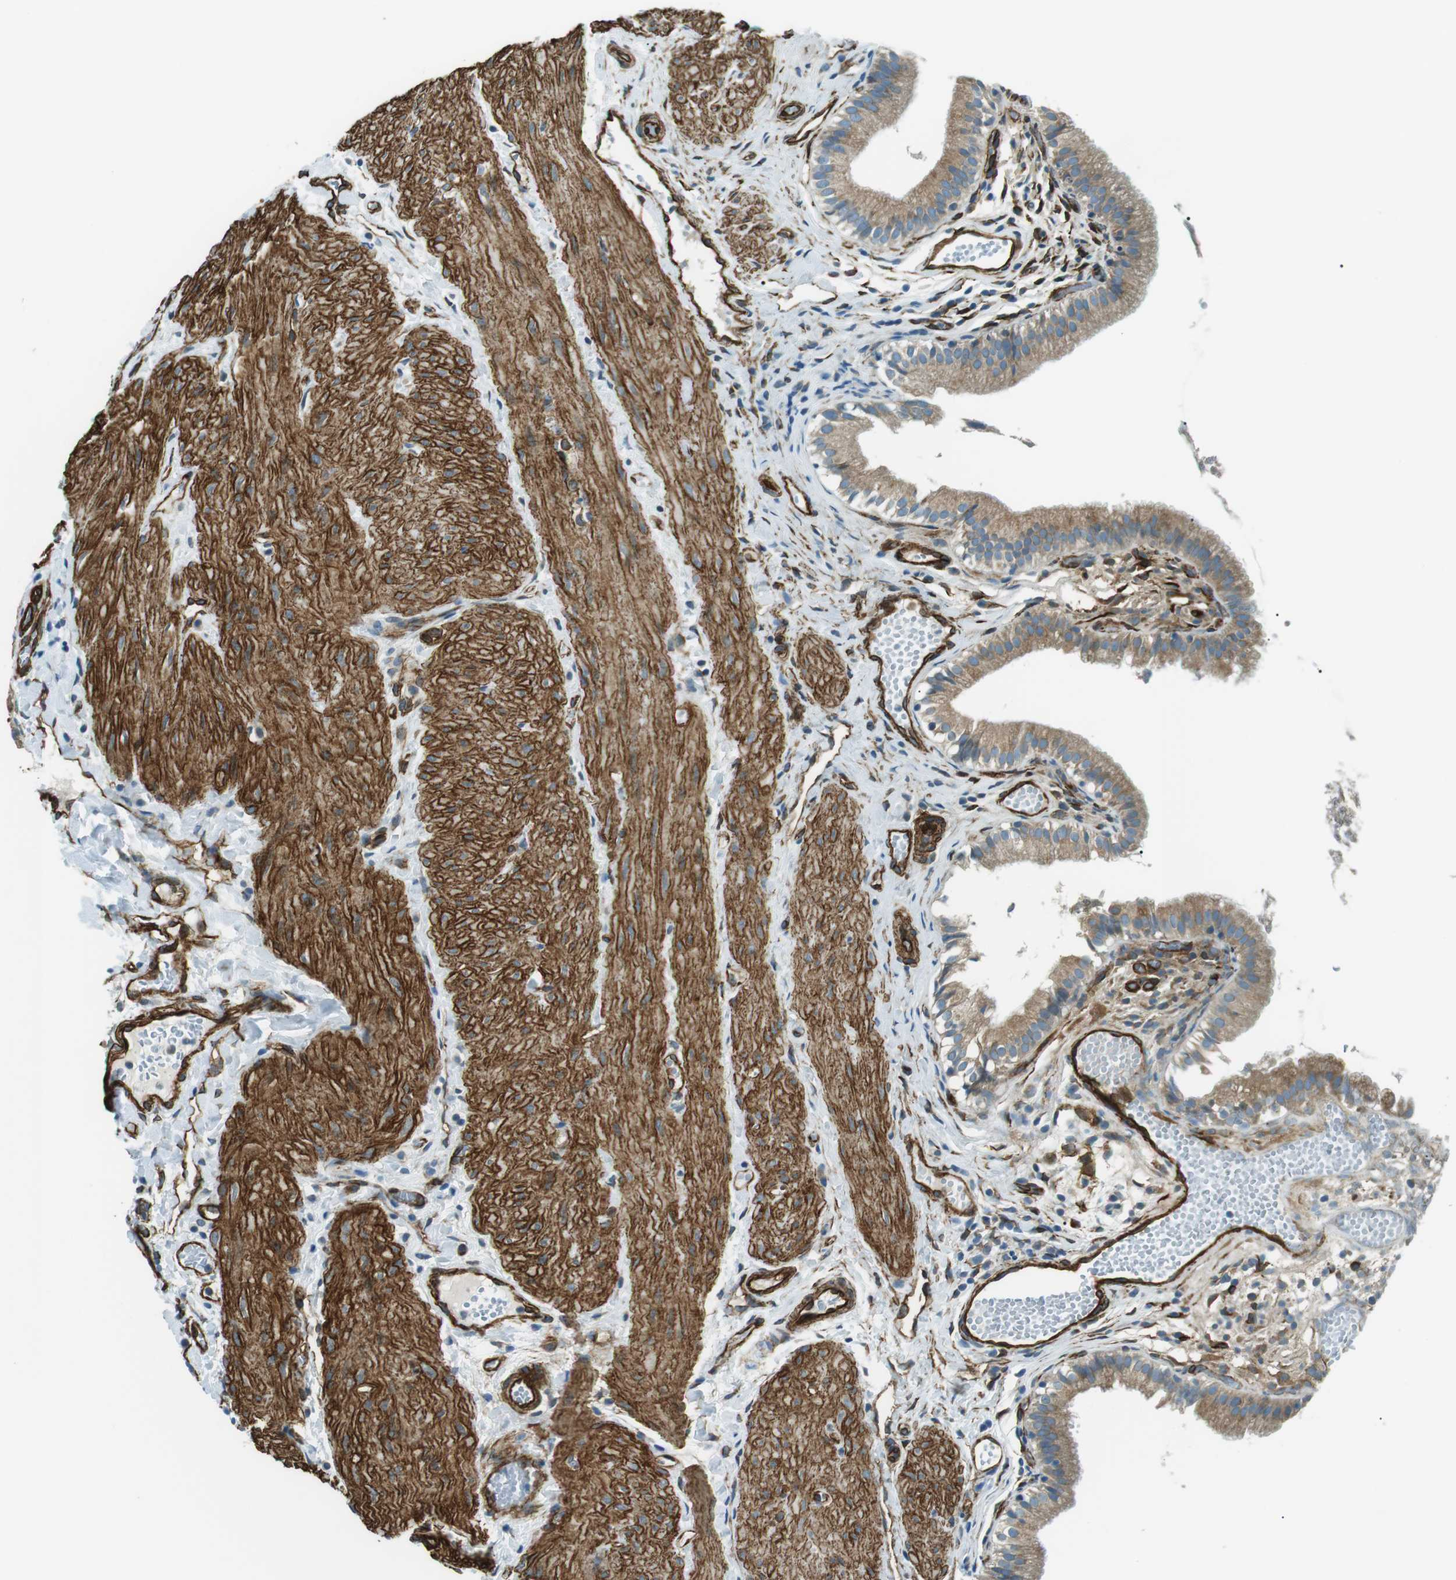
{"staining": {"intensity": "moderate", "quantity": ">75%", "location": "cytoplasmic/membranous"}, "tissue": "gallbladder", "cell_type": "Glandular cells", "image_type": "normal", "snomed": [{"axis": "morphology", "description": "Normal tissue, NOS"}, {"axis": "topography", "description": "Gallbladder"}], "caption": "Moderate cytoplasmic/membranous staining is seen in about >75% of glandular cells in unremarkable gallbladder. (brown staining indicates protein expression, while blue staining denotes nuclei).", "gene": "ODR4", "patient": {"sex": "female", "age": 26}}